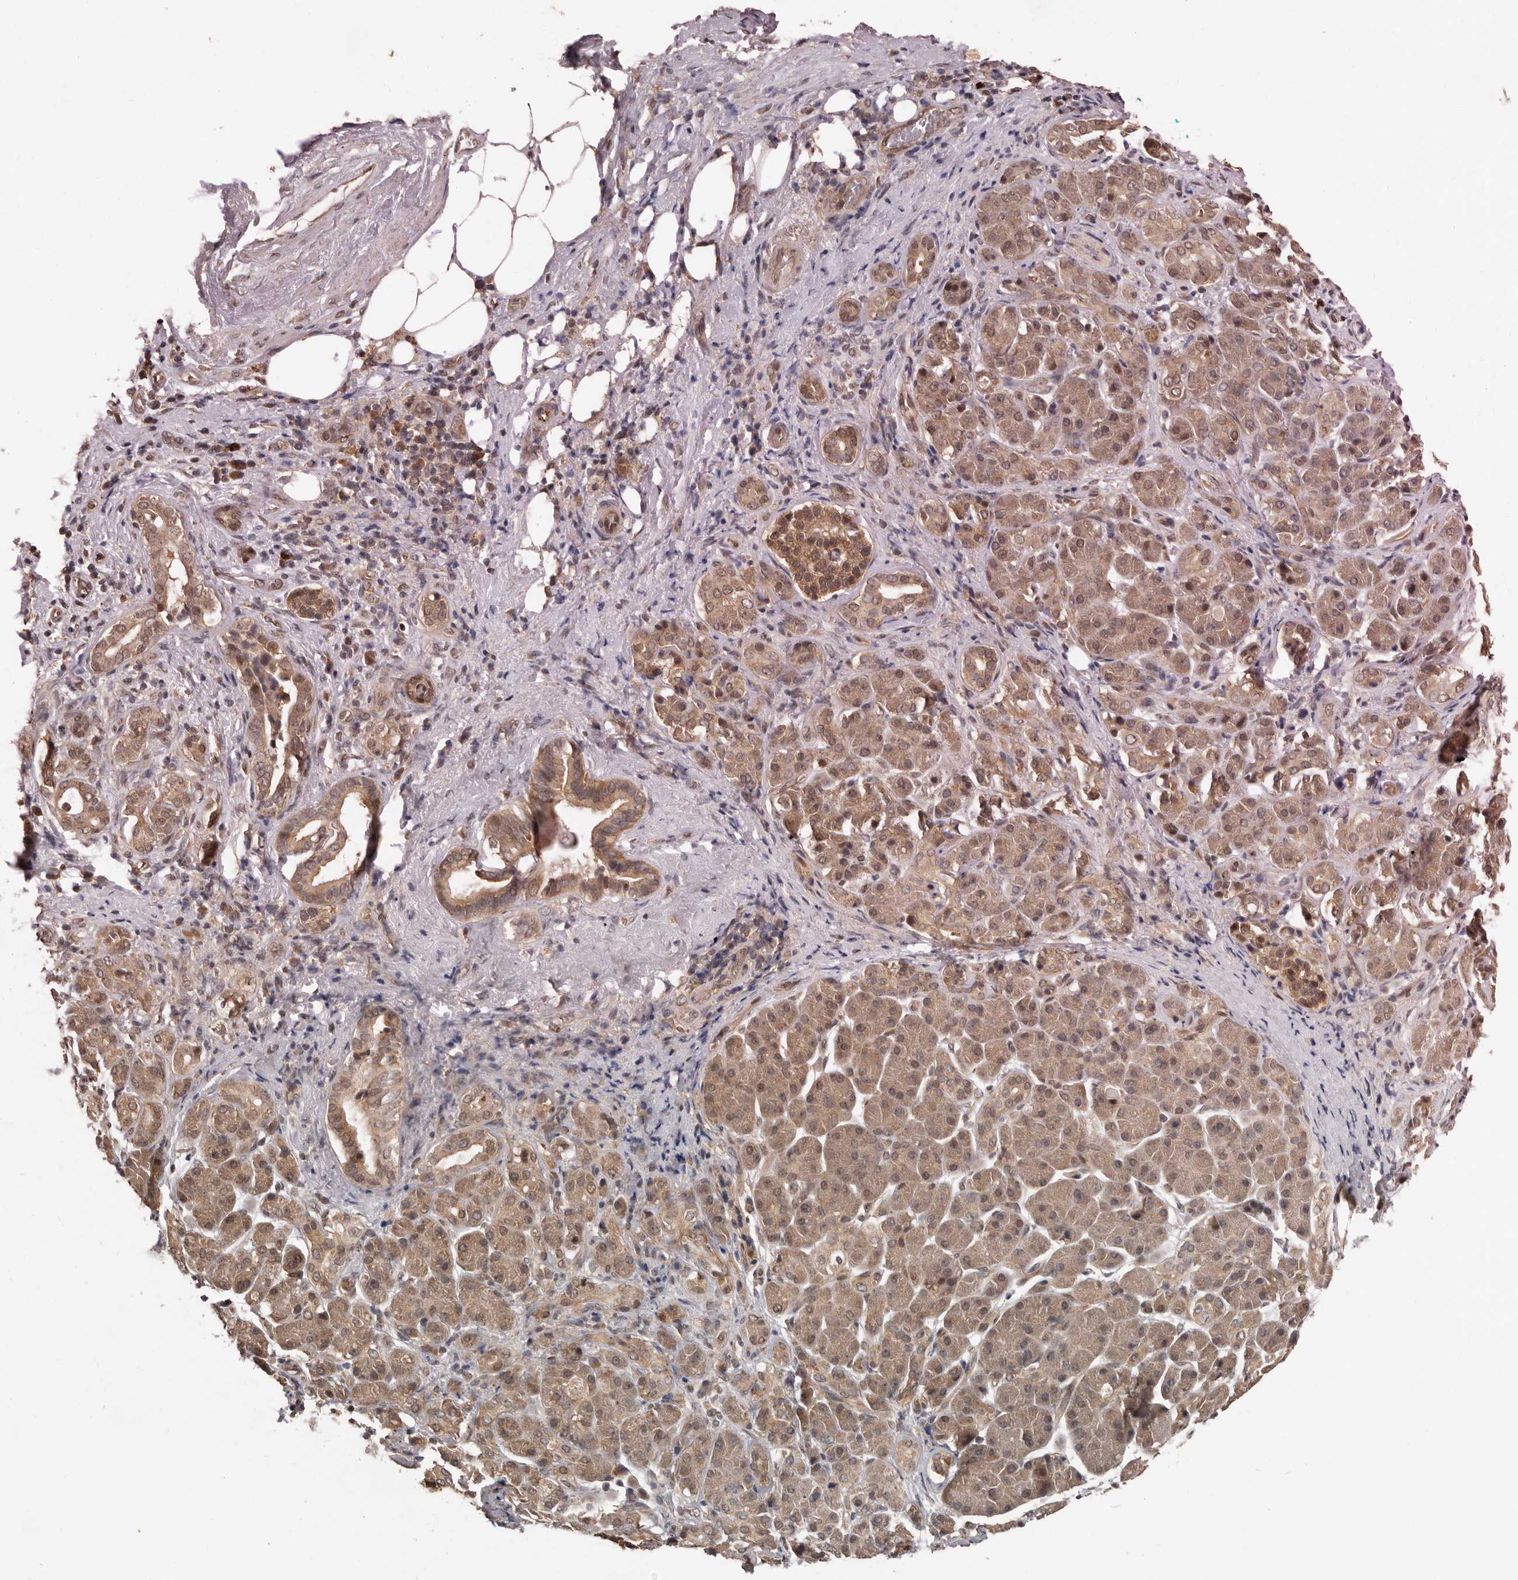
{"staining": {"intensity": "moderate", "quantity": ">75%", "location": "cytoplasmic/membranous"}, "tissue": "pancreatic cancer", "cell_type": "Tumor cells", "image_type": "cancer", "snomed": [{"axis": "morphology", "description": "Adenocarcinoma, NOS"}, {"axis": "topography", "description": "Pancreas"}], "caption": "A medium amount of moderate cytoplasmic/membranous positivity is seen in approximately >75% of tumor cells in pancreatic adenocarcinoma tissue.", "gene": "VPS37A", "patient": {"sex": "male", "age": 78}}